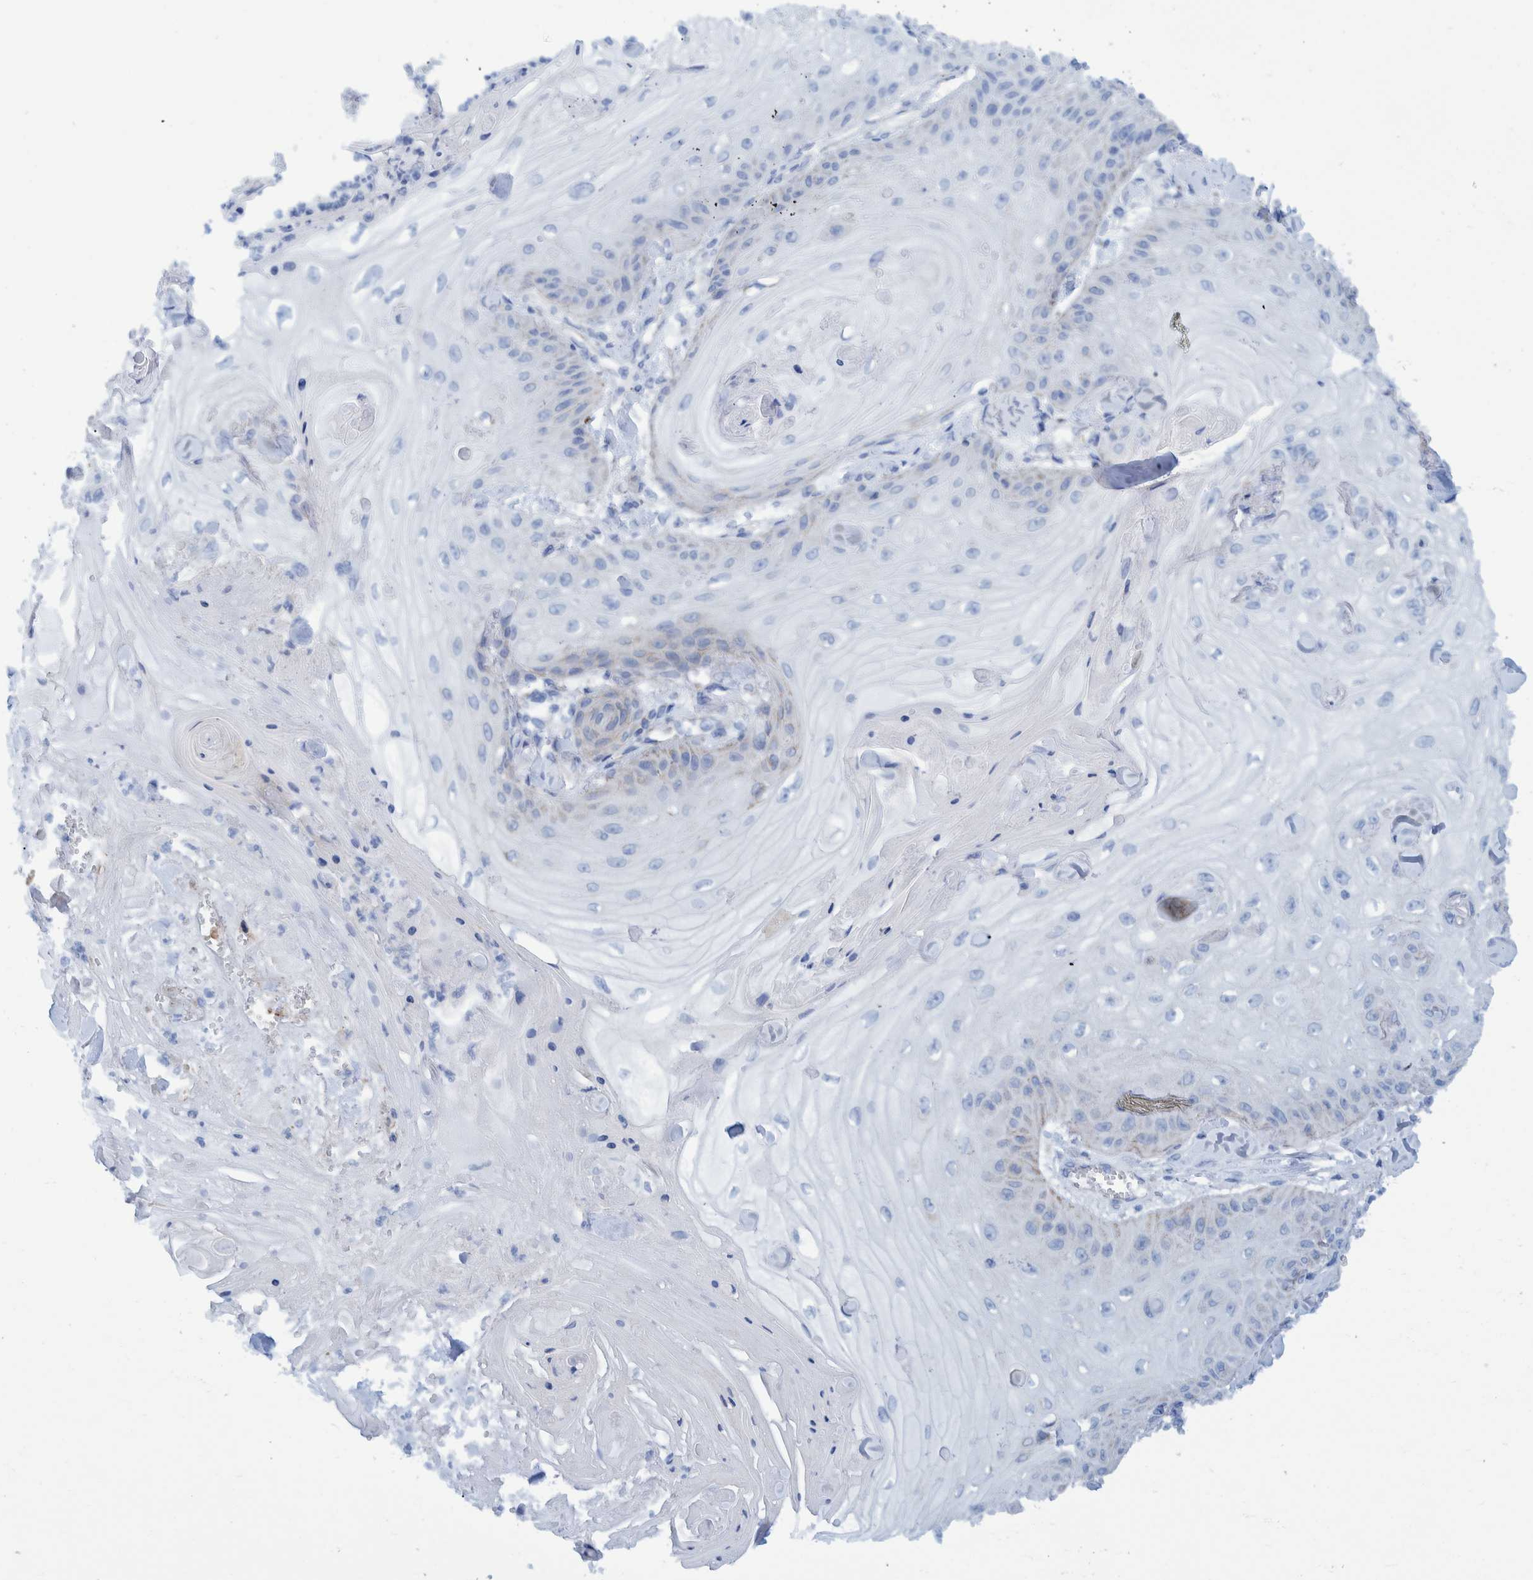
{"staining": {"intensity": "negative", "quantity": "none", "location": "none"}, "tissue": "skin cancer", "cell_type": "Tumor cells", "image_type": "cancer", "snomed": [{"axis": "morphology", "description": "Squamous cell carcinoma, NOS"}, {"axis": "topography", "description": "Skin"}], "caption": "This is an IHC image of skin cancer. There is no staining in tumor cells.", "gene": "BZW2", "patient": {"sex": "male", "age": 74}}